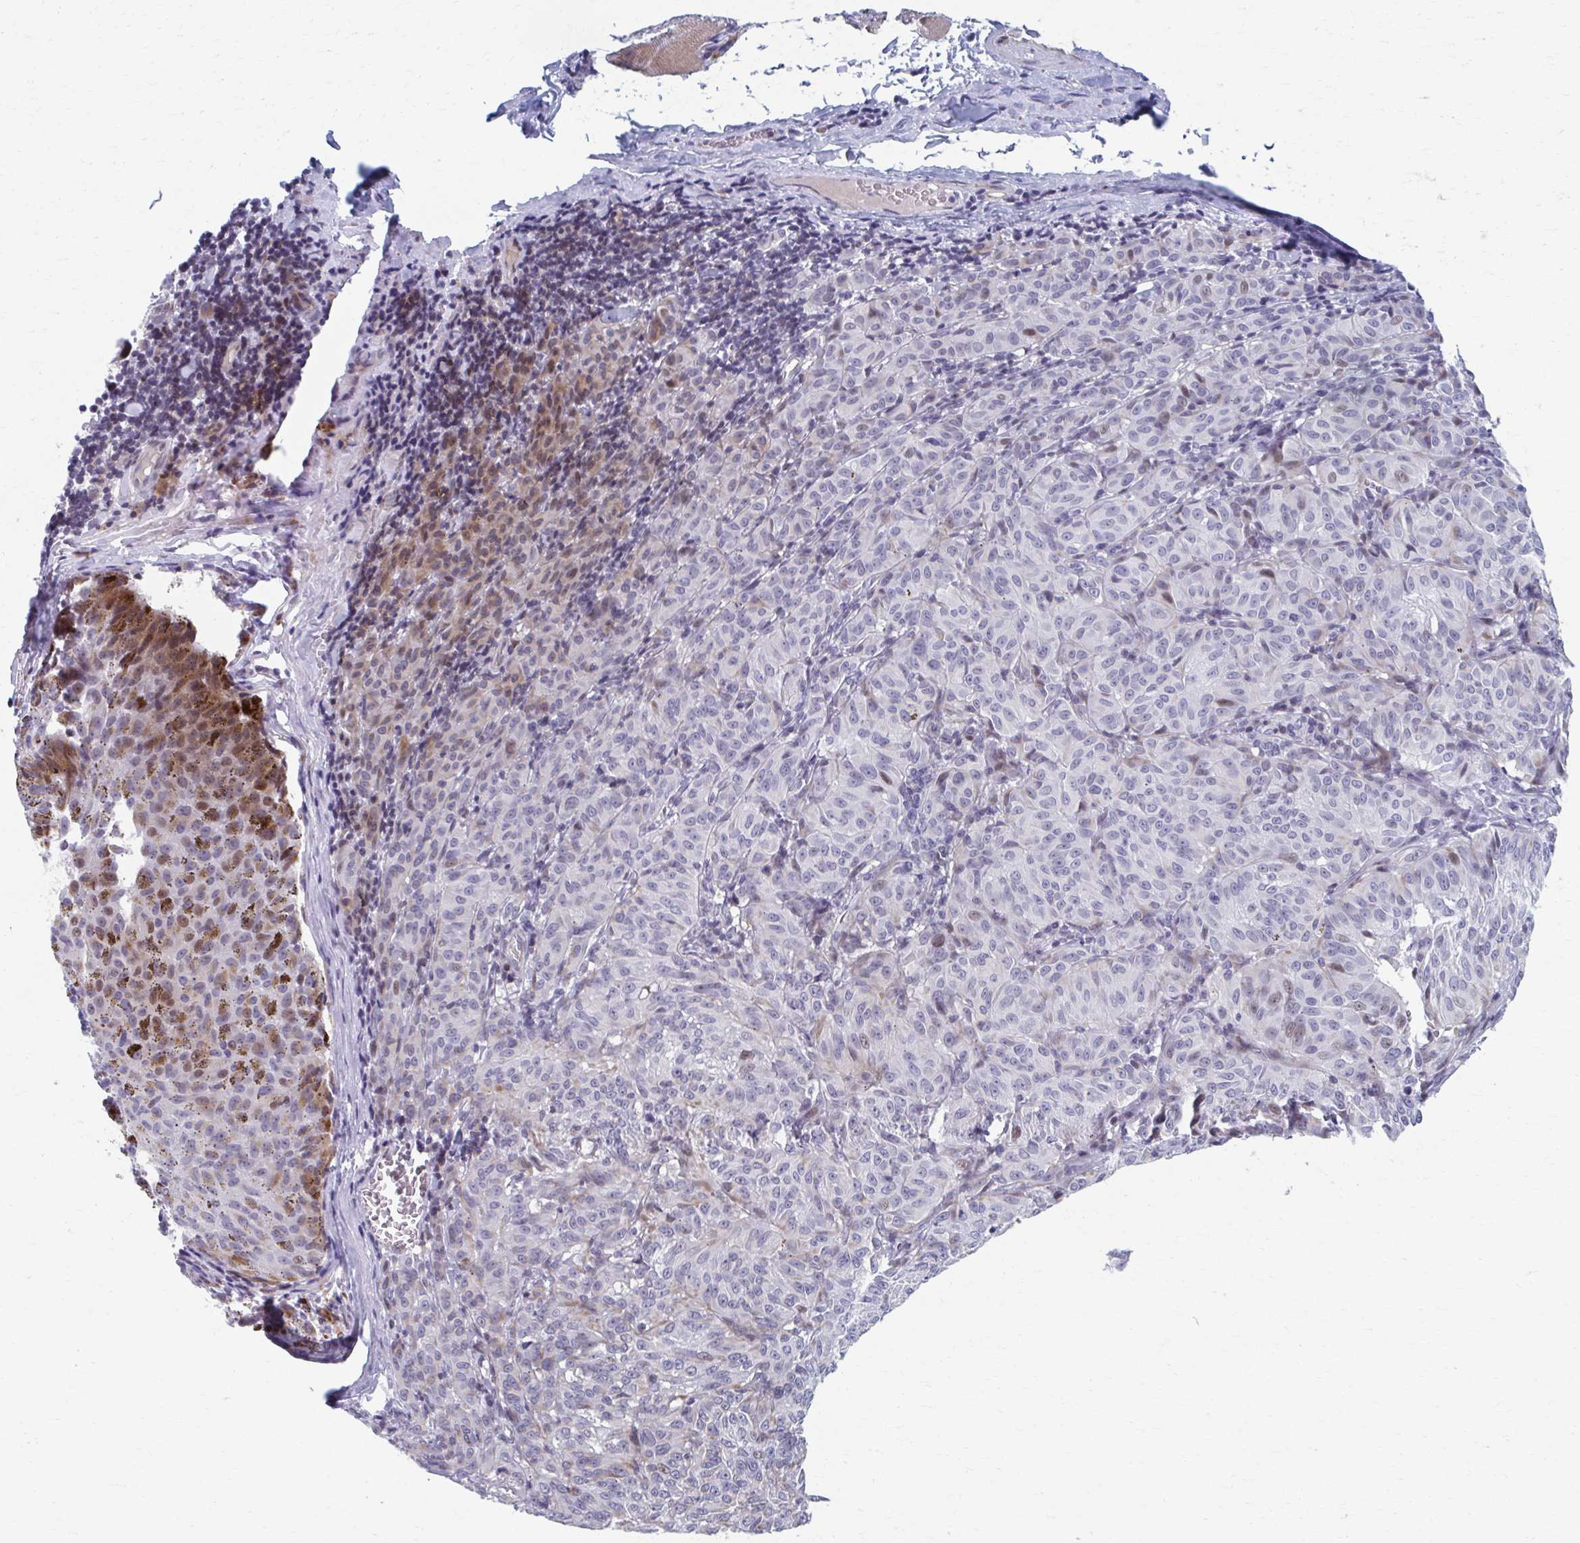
{"staining": {"intensity": "weak", "quantity": "<25%", "location": "nuclear"}, "tissue": "melanoma", "cell_type": "Tumor cells", "image_type": "cancer", "snomed": [{"axis": "morphology", "description": "Malignant melanoma, NOS"}, {"axis": "topography", "description": "Skin"}], "caption": "Tumor cells show no significant protein staining in melanoma.", "gene": "ABHD16B", "patient": {"sex": "female", "age": 72}}